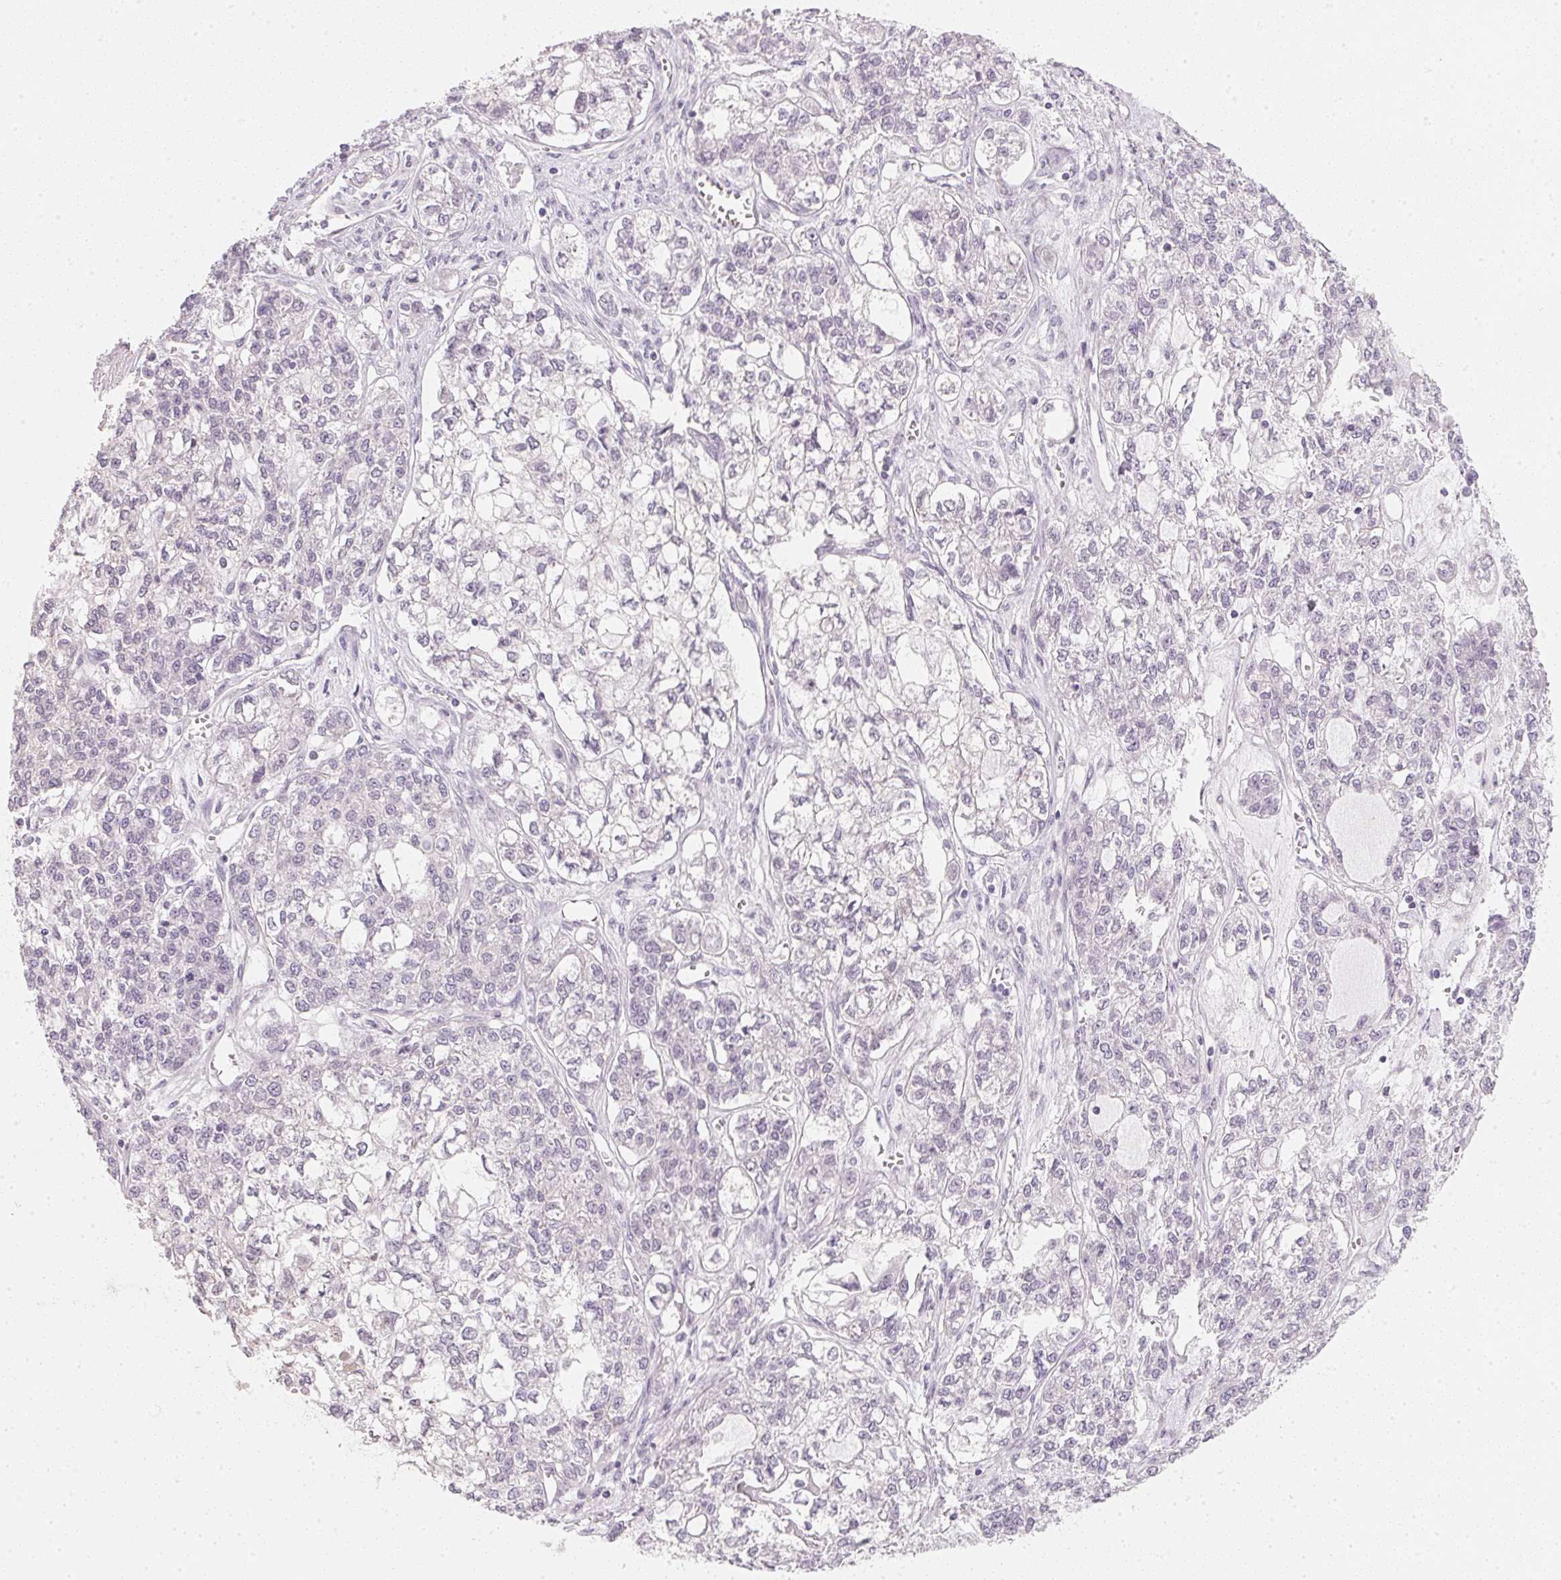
{"staining": {"intensity": "weak", "quantity": "<25%", "location": "cytoplasmic/membranous"}, "tissue": "ovarian cancer", "cell_type": "Tumor cells", "image_type": "cancer", "snomed": [{"axis": "morphology", "description": "Carcinoma, endometroid"}, {"axis": "topography", "description": "Ovary"}], "caption": "The photomicrograph exhibits no staining of tumor cells in ovarian cancer.", "gene": "CFAP276", "patient": {"sex": "female", "age": 64}}